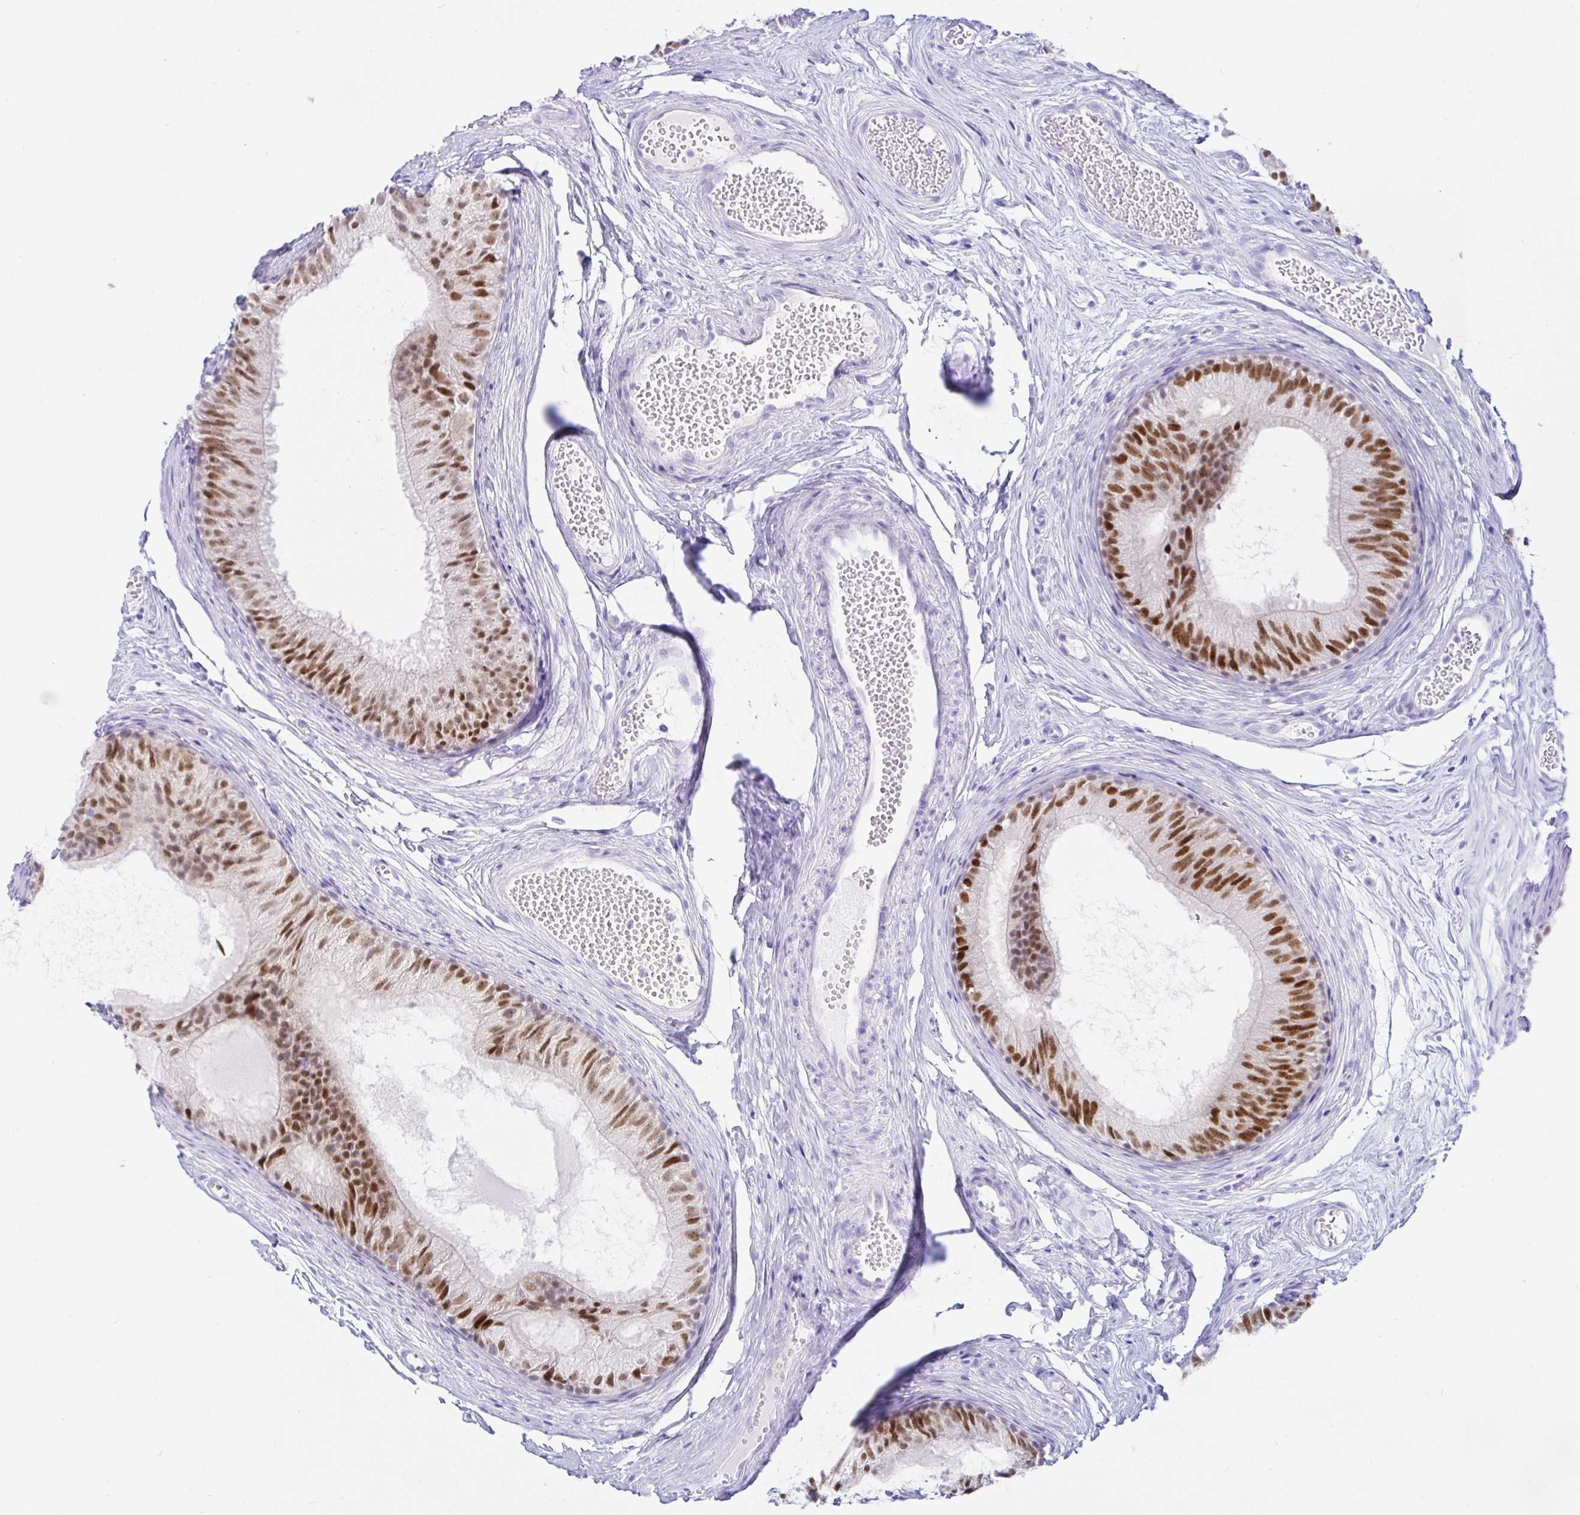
{"staining": {"intensity": "strong", "quantity": ">75%", "location": "nuclear"}, "tissue": "epididymis", "cell_type": "Glandular cells", "image_type": "normal", "snomed": [{"axis": "morphology", "description": "Normal tissue, NOS"}, {"axis": "morphology", "description": "Seminoma, NOS"}, {"axis": "topography", "description": "Testis"}, {"axis": "topography", "description": "Epididymis"}], "caption": "This is an image of IHC staining of unremarkable epididymis, which shows strong staining in the nuclear of glandular cells.", "gene": "PAX8", "patient": {"sex": "male", "age": 34}}